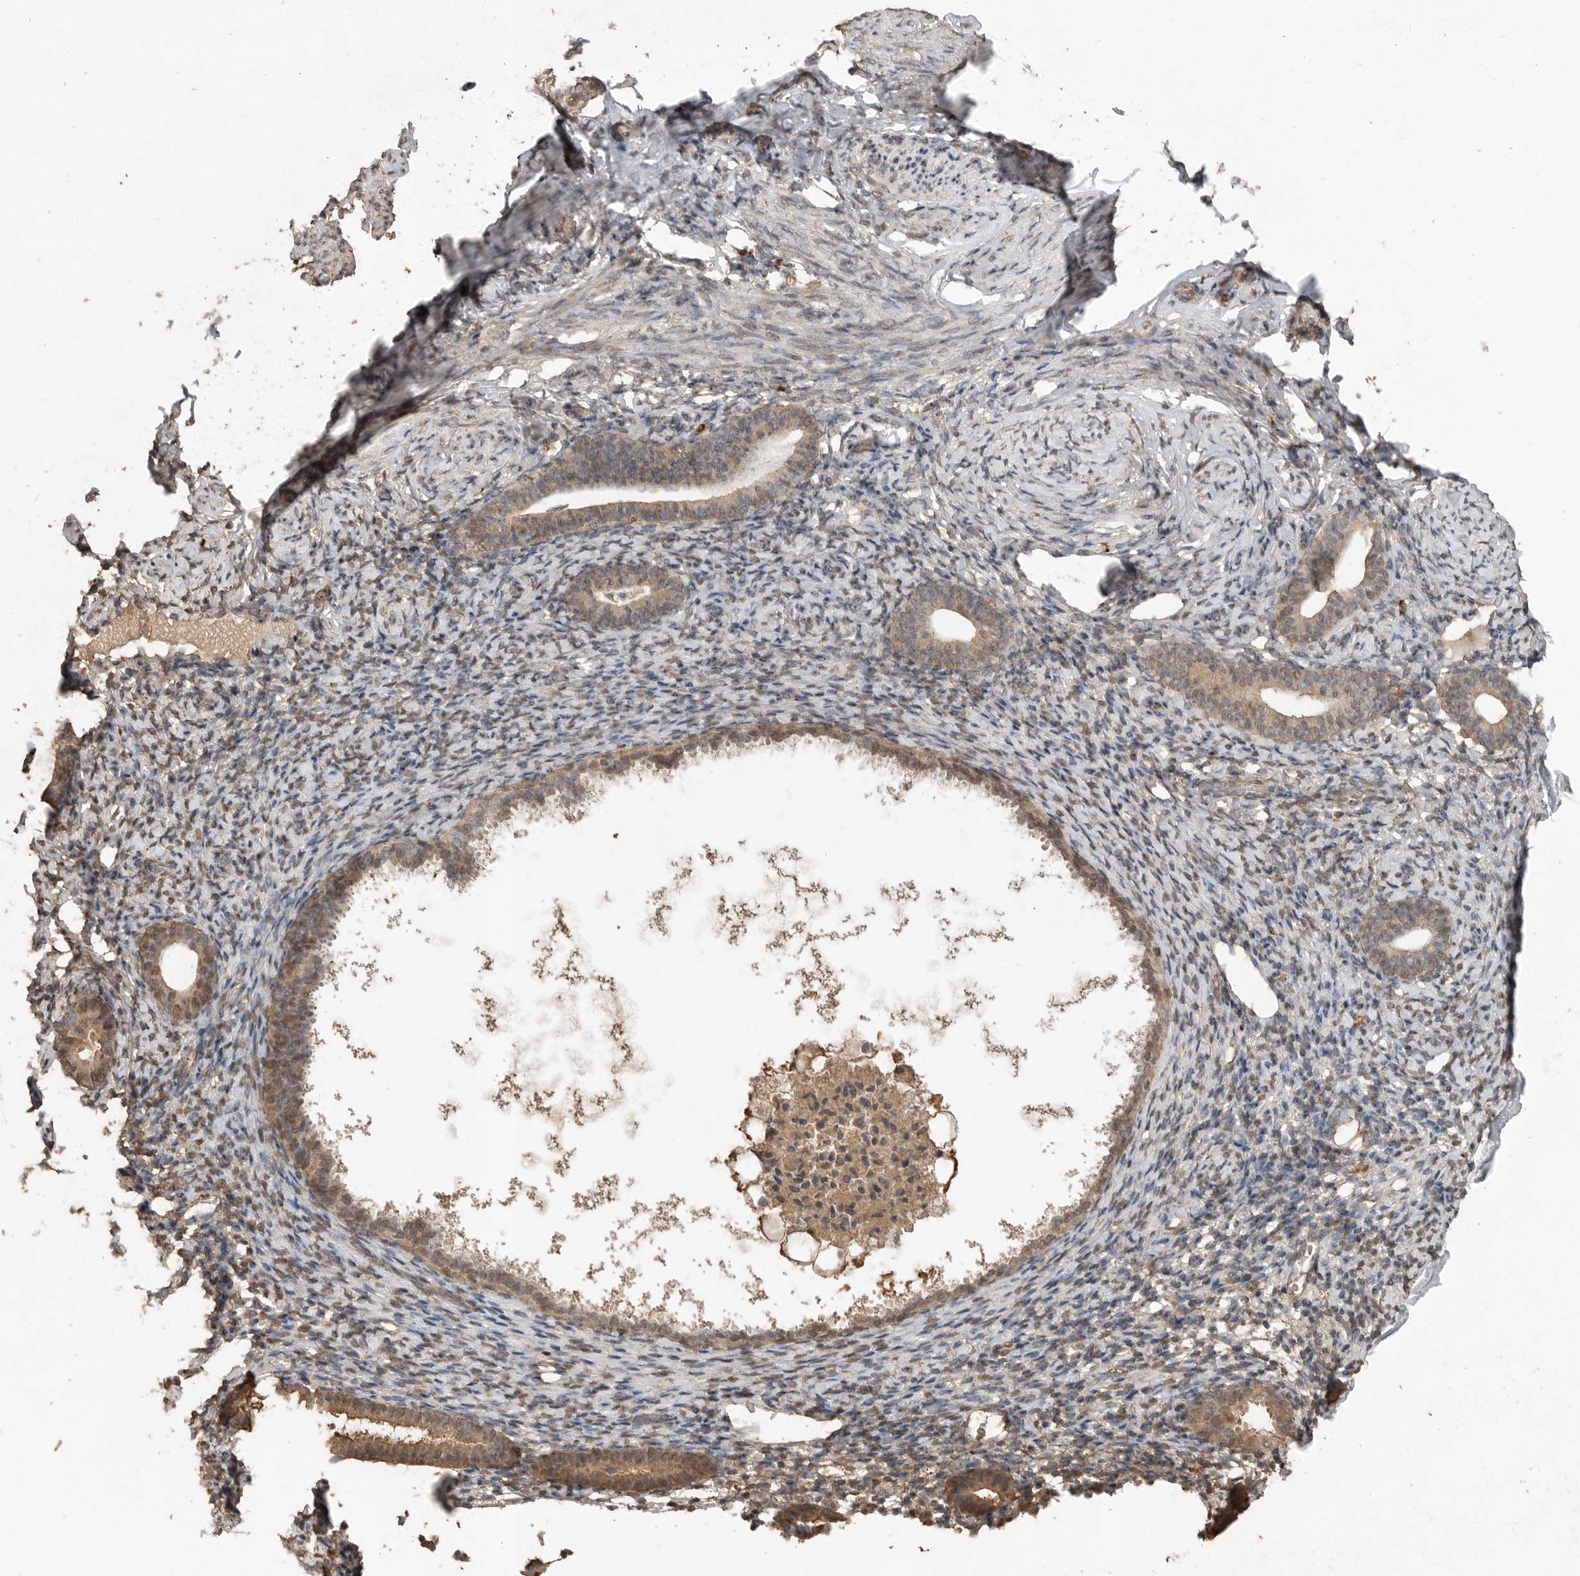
{"staining": {"intensity": "weak", "quantity": "25%-75%", "location": "cytoplasmic/membranous,nuclear"}, "tissue": "endometrium", "cell_type": "Cells in endometrial stroma", "image_type": "normal", "snomed": [{"axis": "morphology", "description": "Normal tissue, NOS"}, {"axis": "topography", "description": "Endometrium"}], "caption": "Weak cytoplasmic/membranous,nuclear protein positivity is appreciated in about 25%-75% of cells in endometrial stroma in endometrium.", "gene": "BLZF1", "patient": {"sex": "female", "age": 51}}